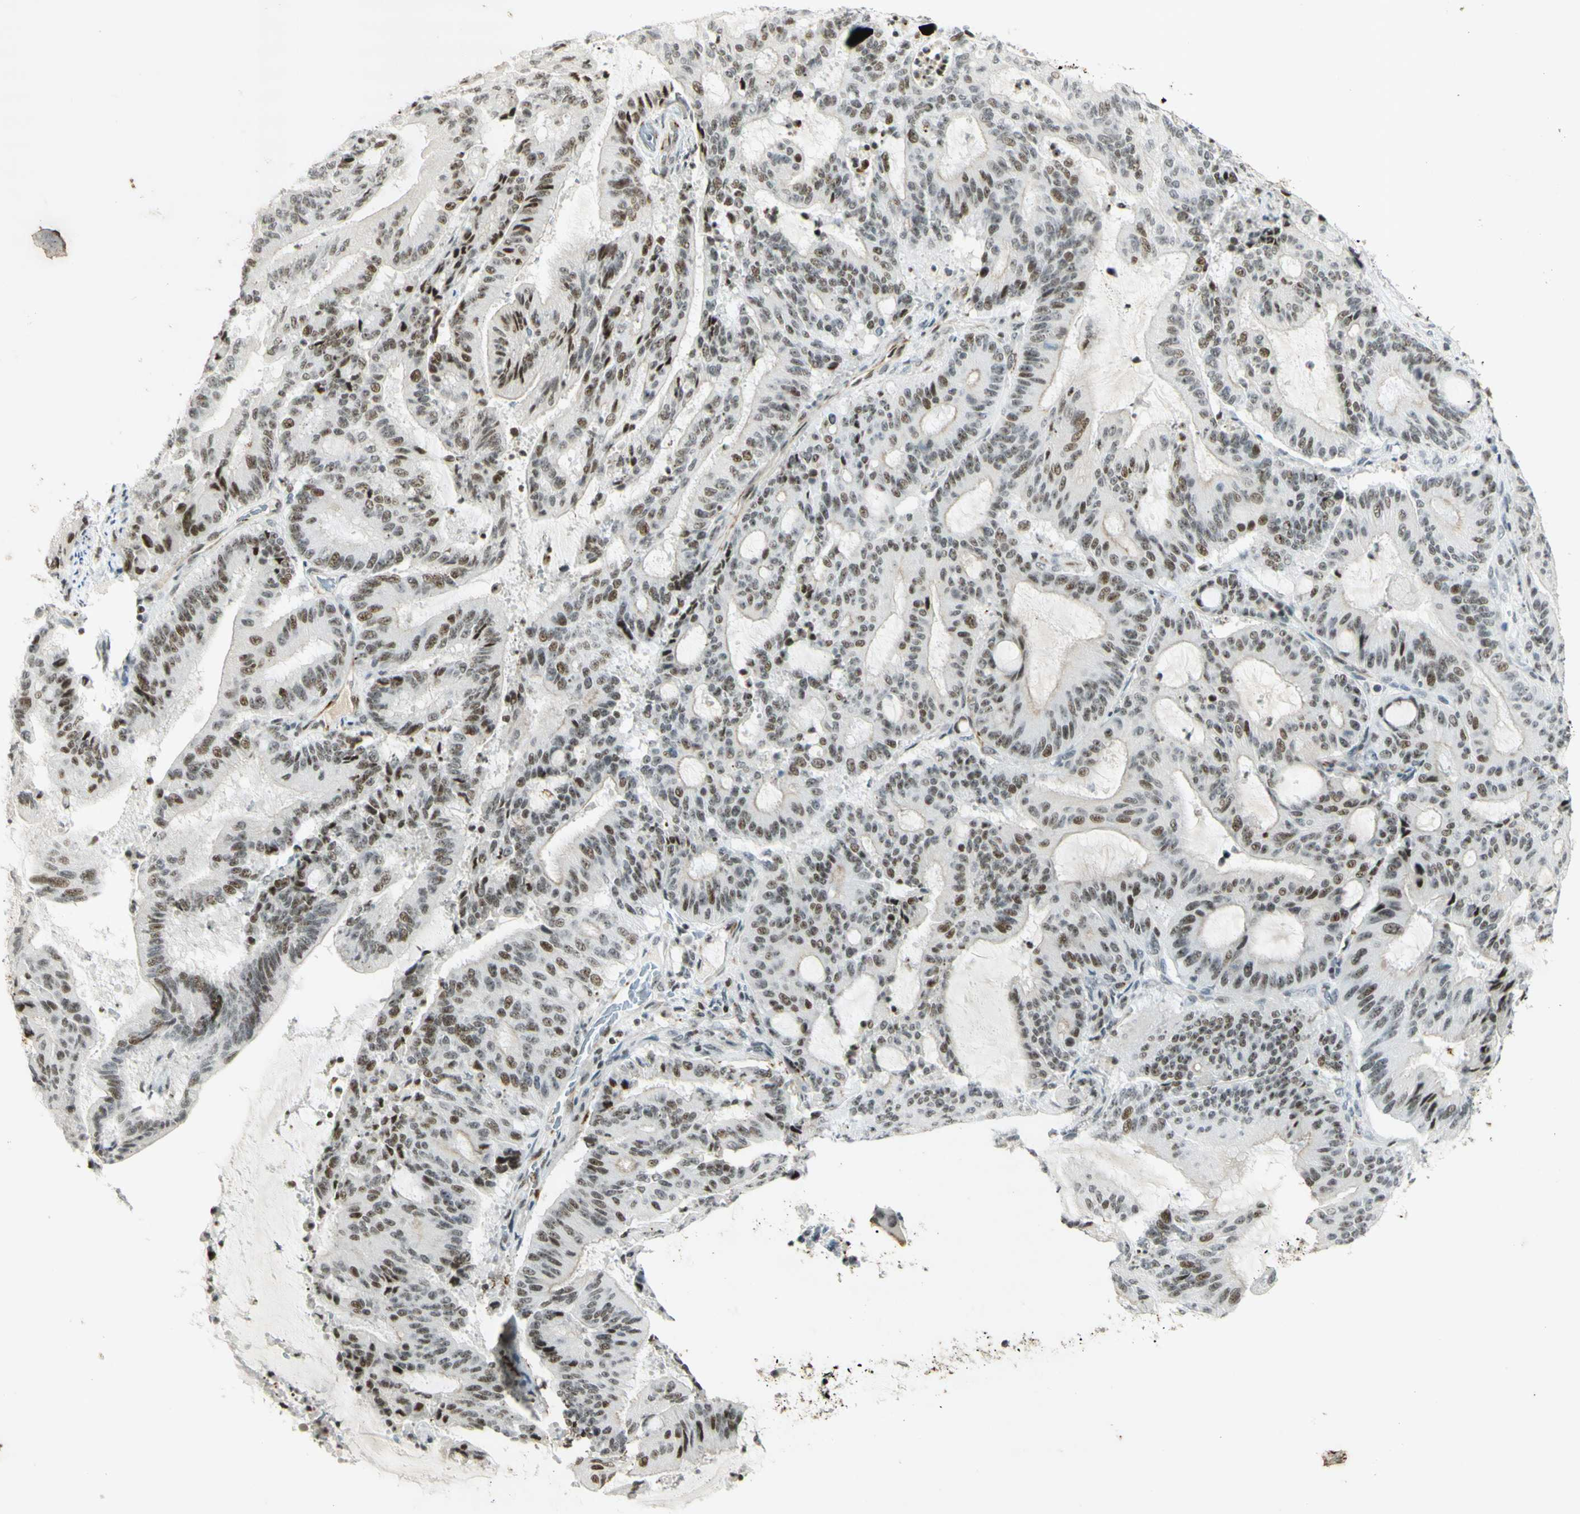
{"staining": {"intensity": "moderate", "quantity": ">75%", "location": "nuclear"}, "tissue": "liver cancer", "cell_type": "Tumor cells", "image_type": "cancer", "snomed": [{"axis": "morphology", "description": "Cholangiocarcinoma"}, {"axis": "topography", "description": "Liver"}], "caption": "A brown stain highlights moderate nuclear positivity of a protein in human cholangiocarcinoma (liver) tumor cells. (brown staining indicates protein expression, while blue staining denotes nuclei).", "gene": "IRF1", "patient": {"sex": "female", "age": 73}}